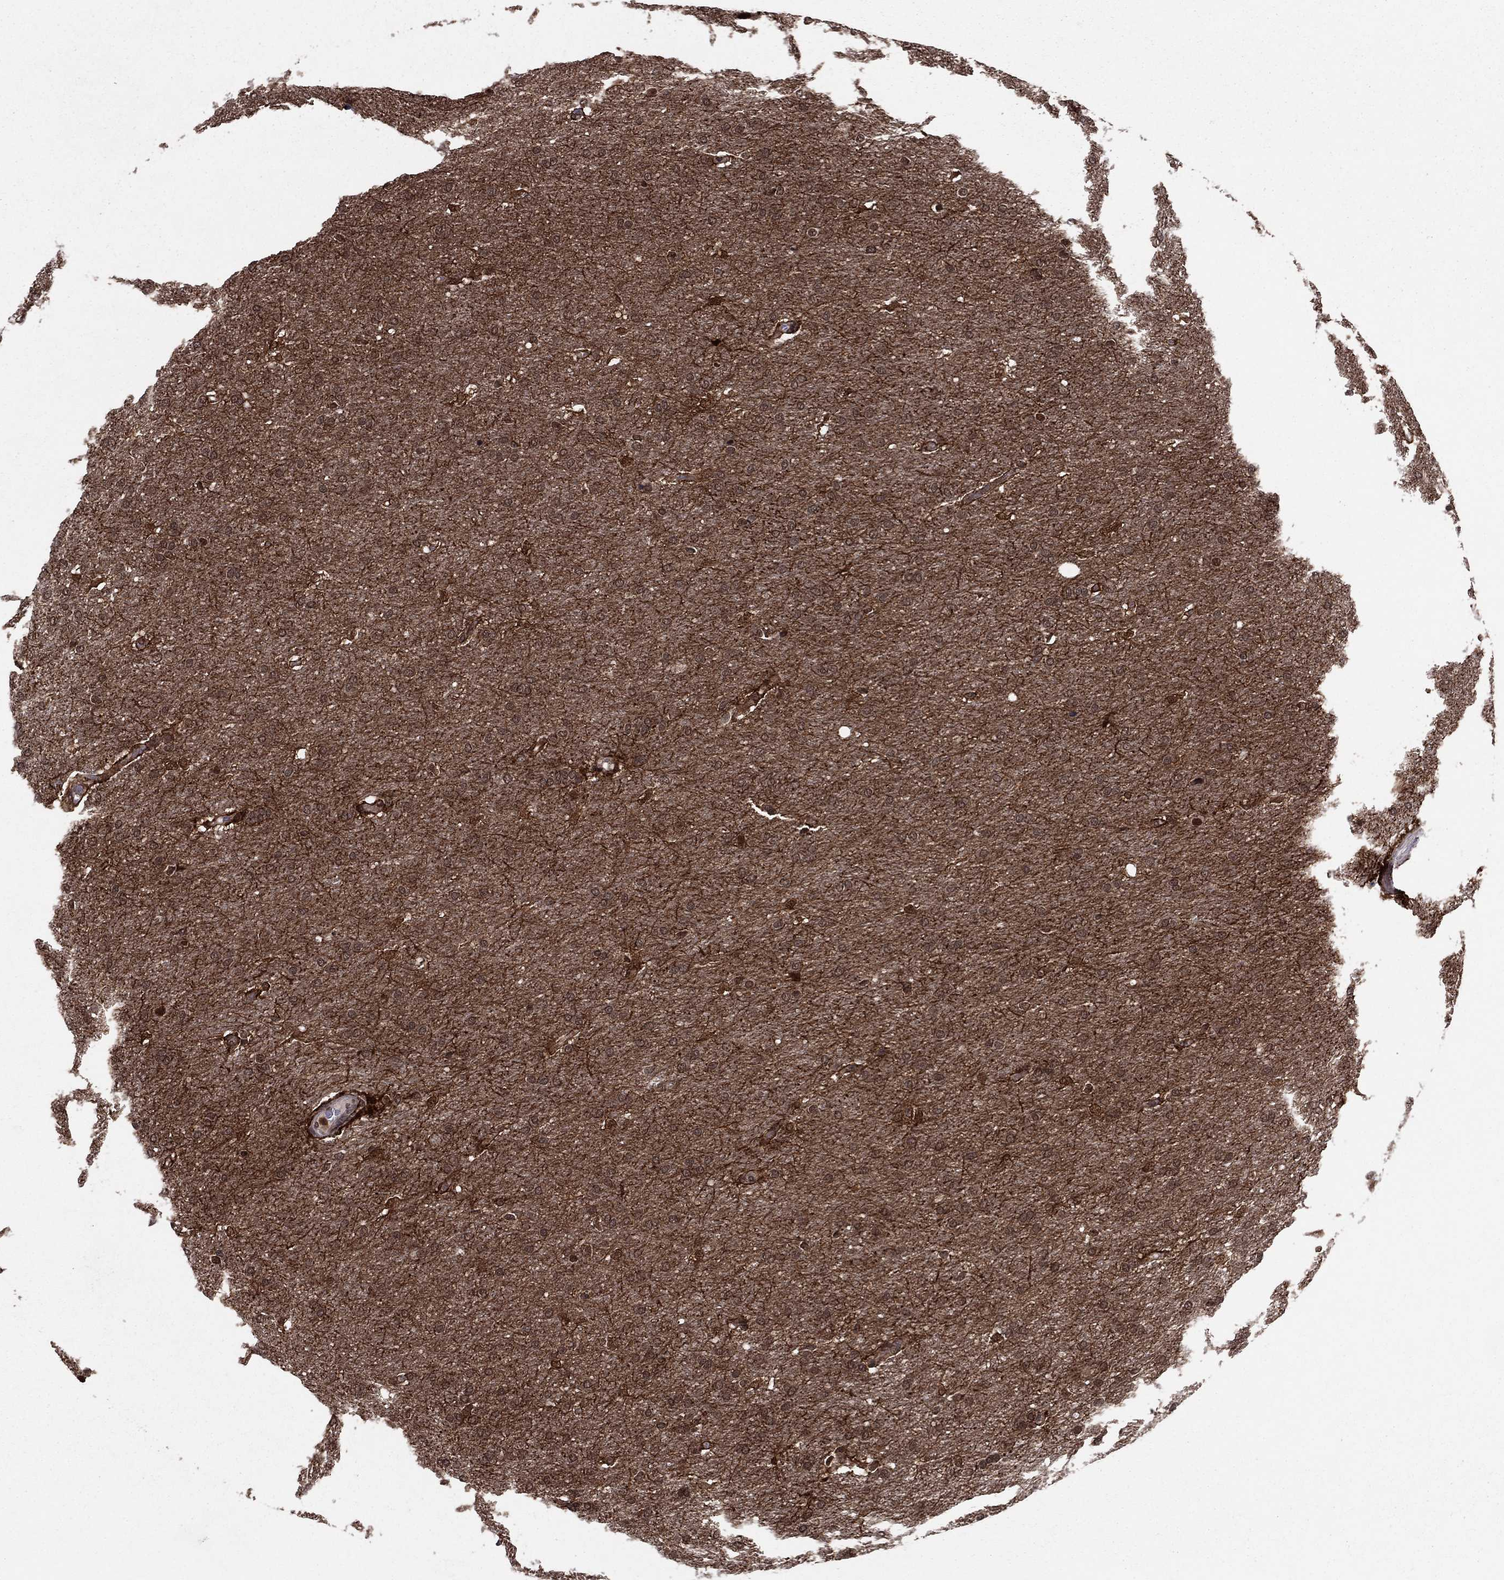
{"staining": {"intensity": "negative", "quantity": "none", "location": "none"}, "tissue": "glioma", "cell_type": "Tumor cells", "image_type": "cancer", "snomed": [{"axis": "morphology", "description": "Glioma, malignant, Low grade"}, {"axis": "topography", "description": "Brain"}], "caption": "A histopathology image of glioma stained for a protein demonstrates no brown staining in tumor cells. (Immunohistochemistry (ihc), brightfield microscopy, high magnification).", "gene": "SSX2IP", "patient": {"sex": "female", "age": 37}}